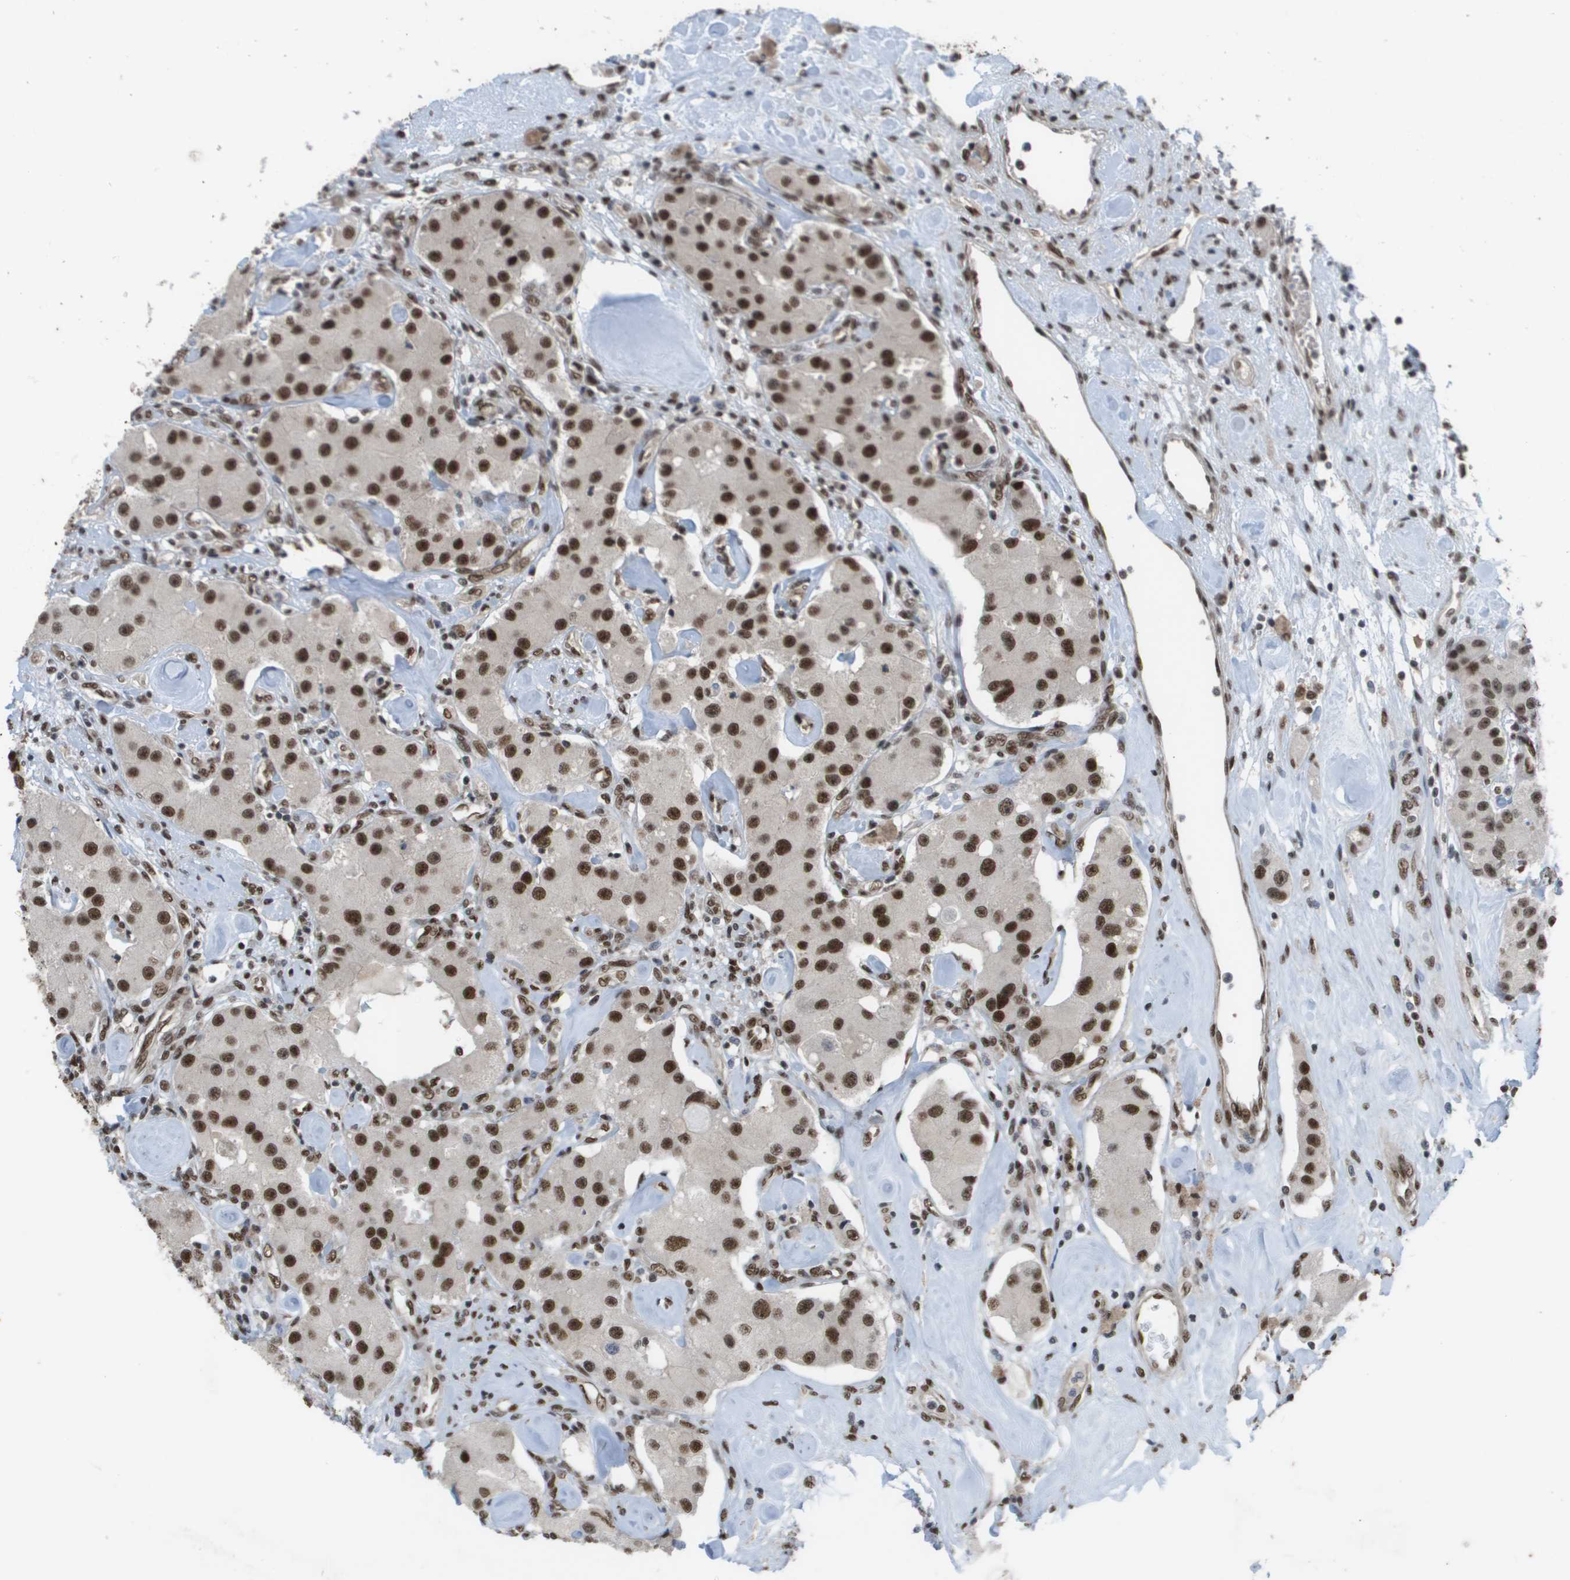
{"staining": {"intensity": "strong", "quantity": ">75%", "location": "nuclear"}, "tissue": "carcinoid", "cell_type": "Tumor cells", "image_type": "cancer", "snomed": [{"axis": "morphology", "description": "Carcinoid, malignant, NOS"}, {"axis": "topography", "description": "Pancreas"}], "caption": "Human carcinoid stained with a brown dye demonstrates strong nuclear positive staining in approximately >75% of tumor cells.", "gene": "CDT1", "patient": {"sex": "male", "age": 41}}